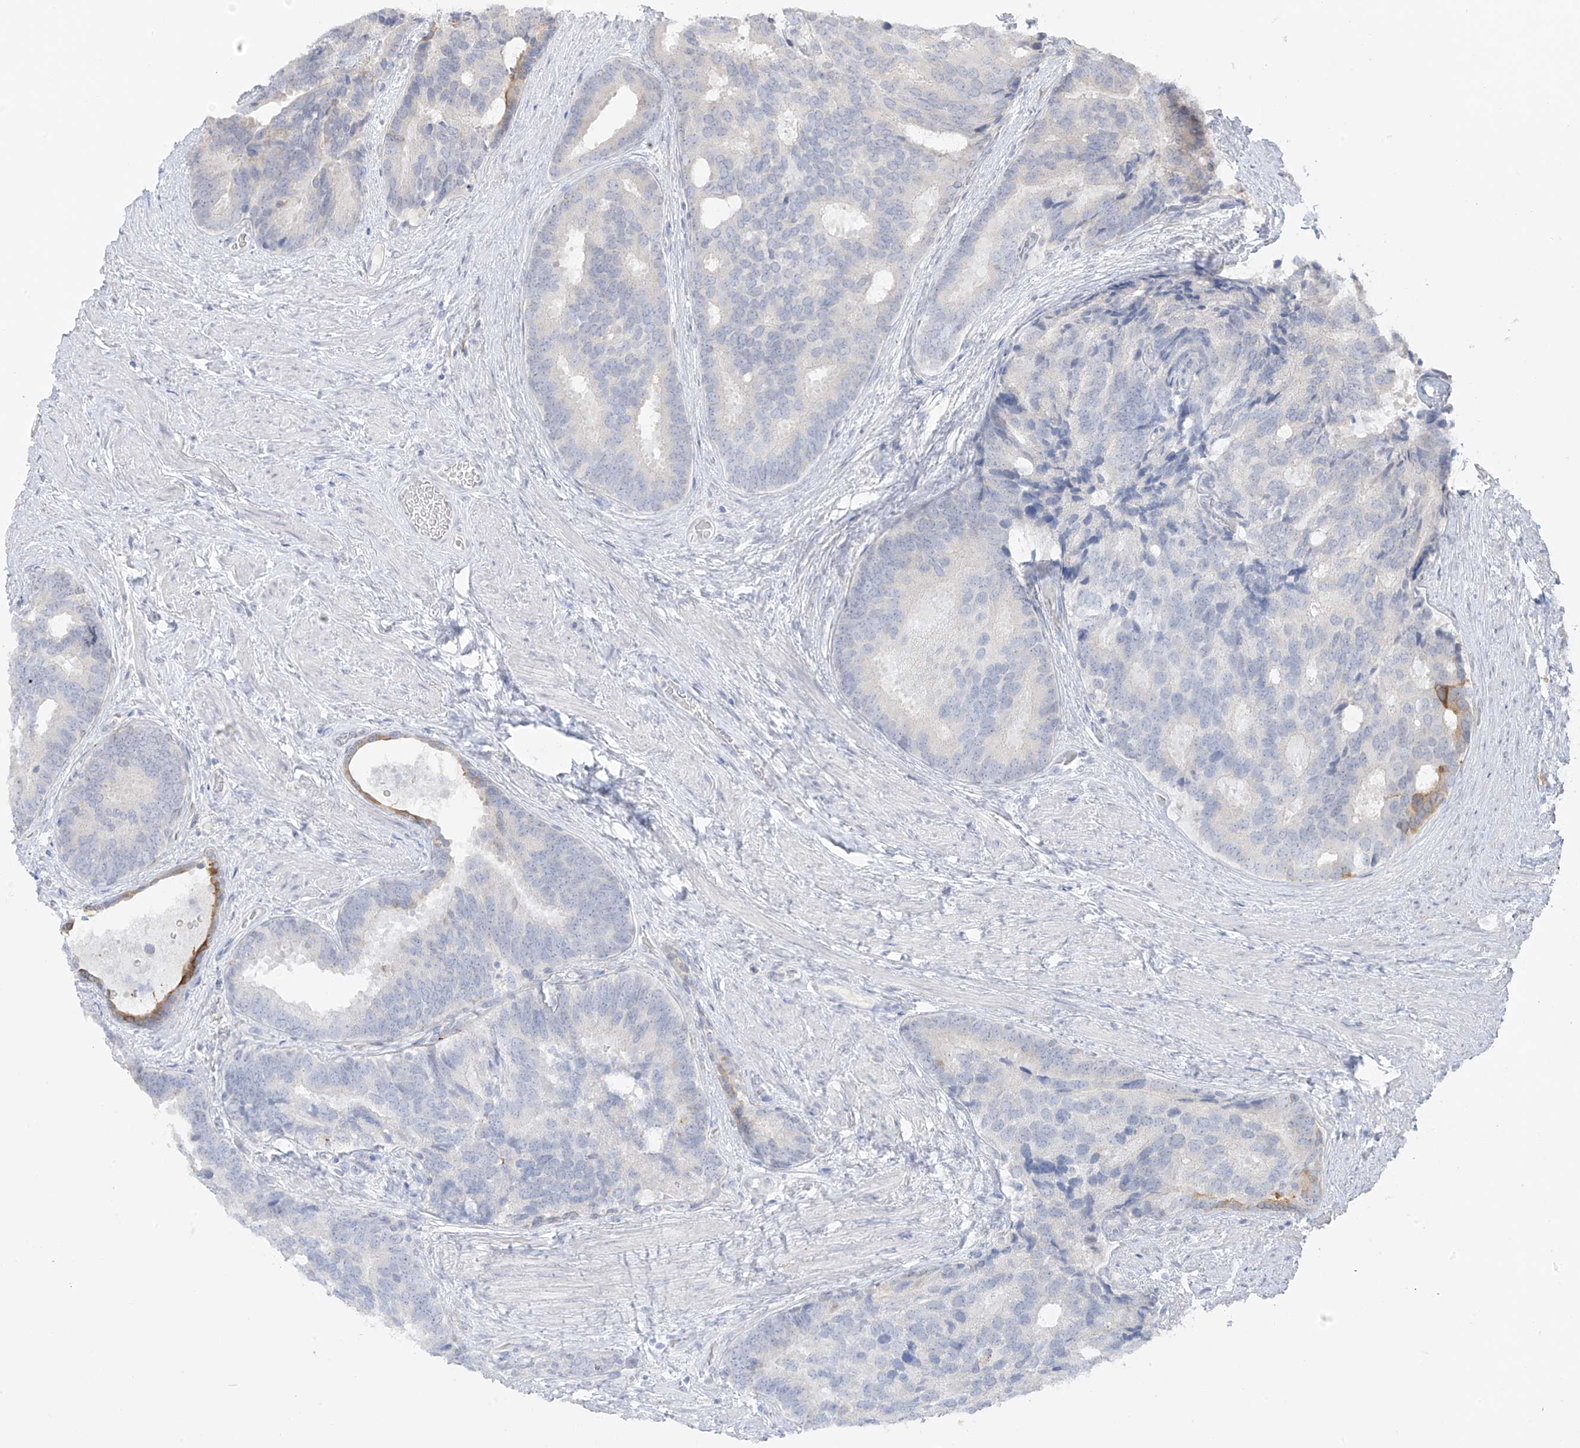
{"staining": {"intensity": "negative", "quantity": "none", "location": "none"}, "tissue": "prostate cancer", "cell_type": "Tumor cells", "image_type": "cancer", "snomed": [{"axis": "morphology", "description": "Adenocarcinoma, Low grade"}, {"axis": "topography", "description": "Prostate"}], "caption": "Immunohistochemistry micrograph of prostate cancer (low-grade adenocarcinoma) stained for a protein (brown), which shows no staining in tumor cells.", "gene": "DCDC2", "patient": {"sex": "male", "age": 71}}